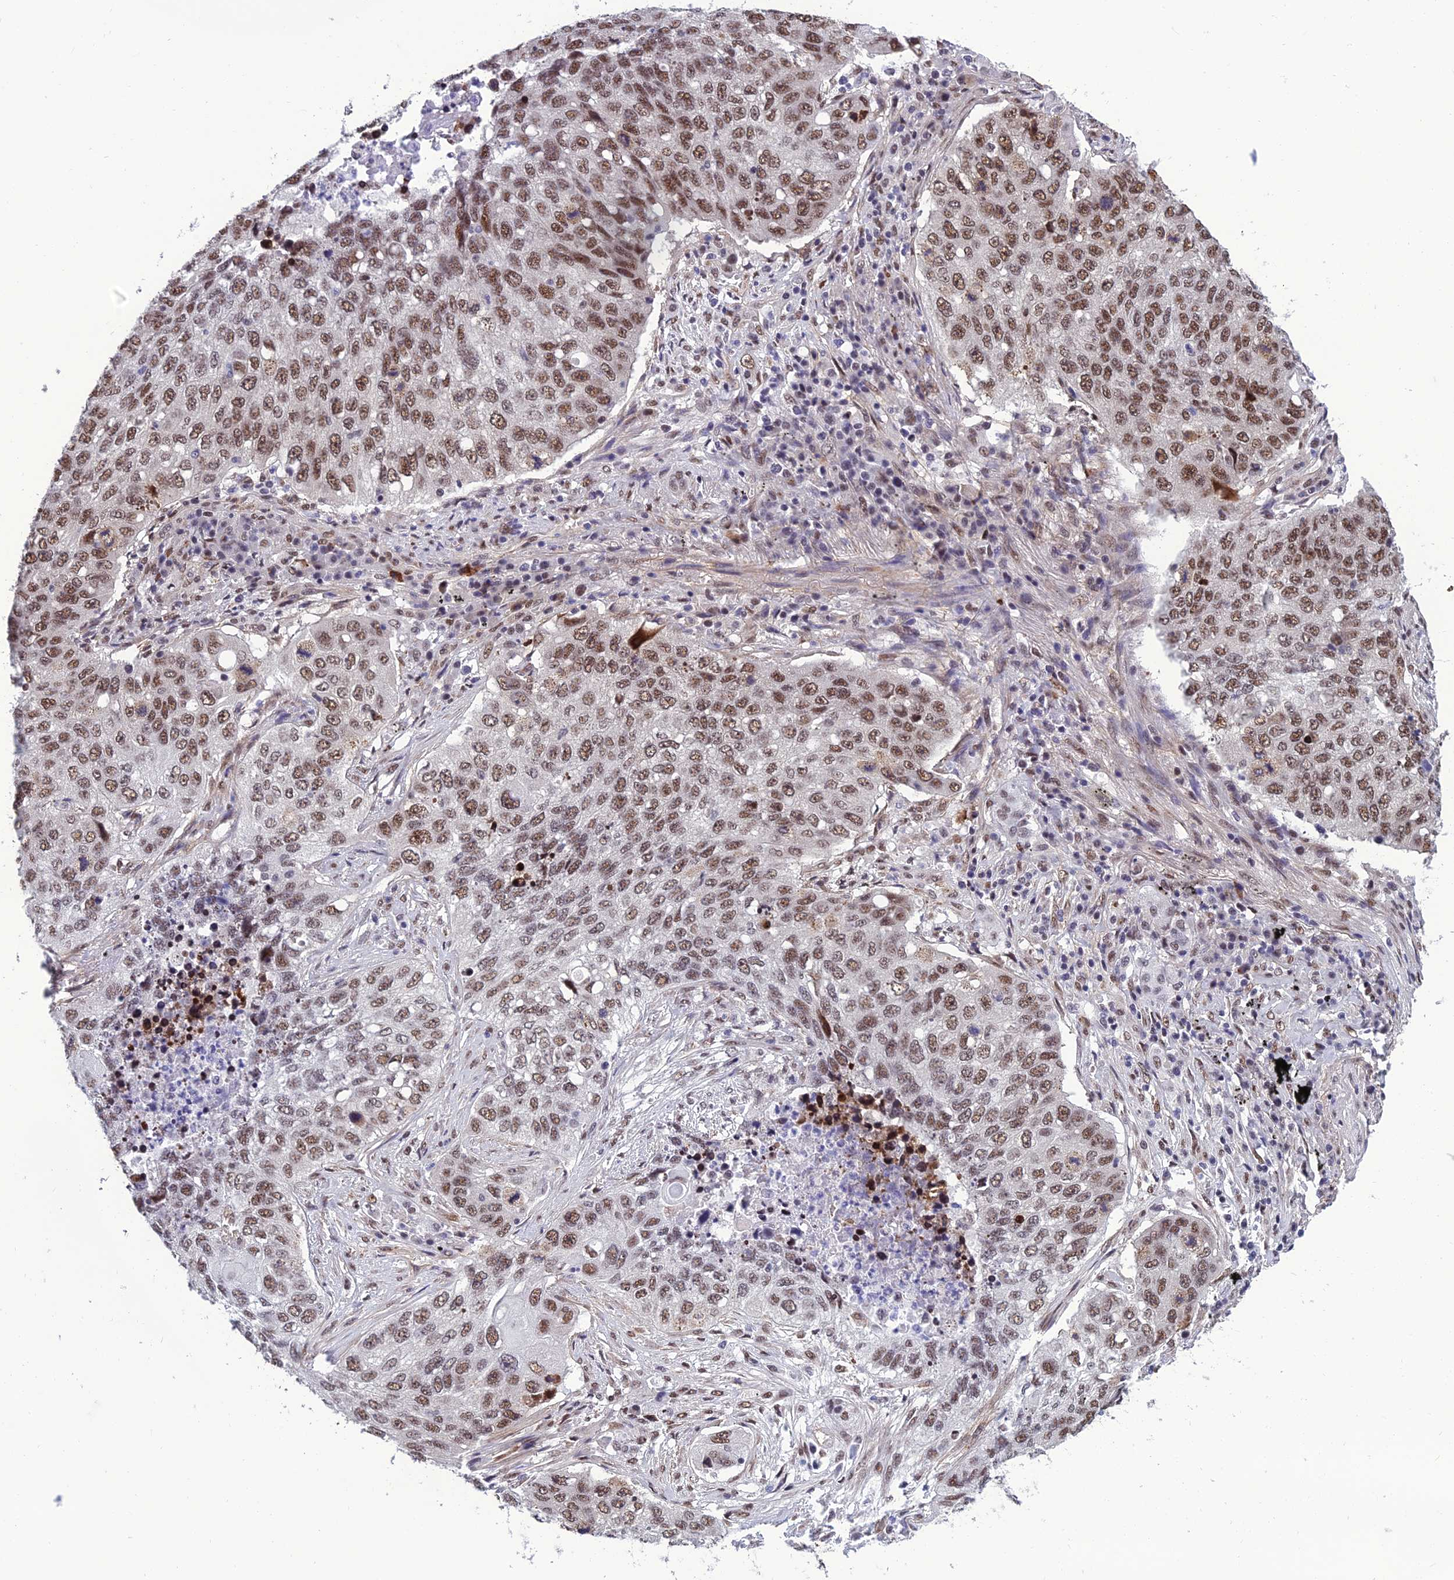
{"staining": {"intensity": "moderate", "quantity": ">75%", "location": "nuclear"}, "tissue": "lung cancer", "cell_type": "Tumor cells", "image_type": "cancer", "snomed": [{"axis": "morphology", "description": "Squamous cell carcinoma, NOS"}, {"axis": "topography", "description": "Lung"}], "caption": "Immunohistochemistry (IHC) image of lung squamous cell carcinoma stained for a protein (brown), which reveals medium levels of moderate nuclear positivity in about >75% of tumor cells.", "gene": "RSRC1", "patient": {"sex": "female", "age": 63}}